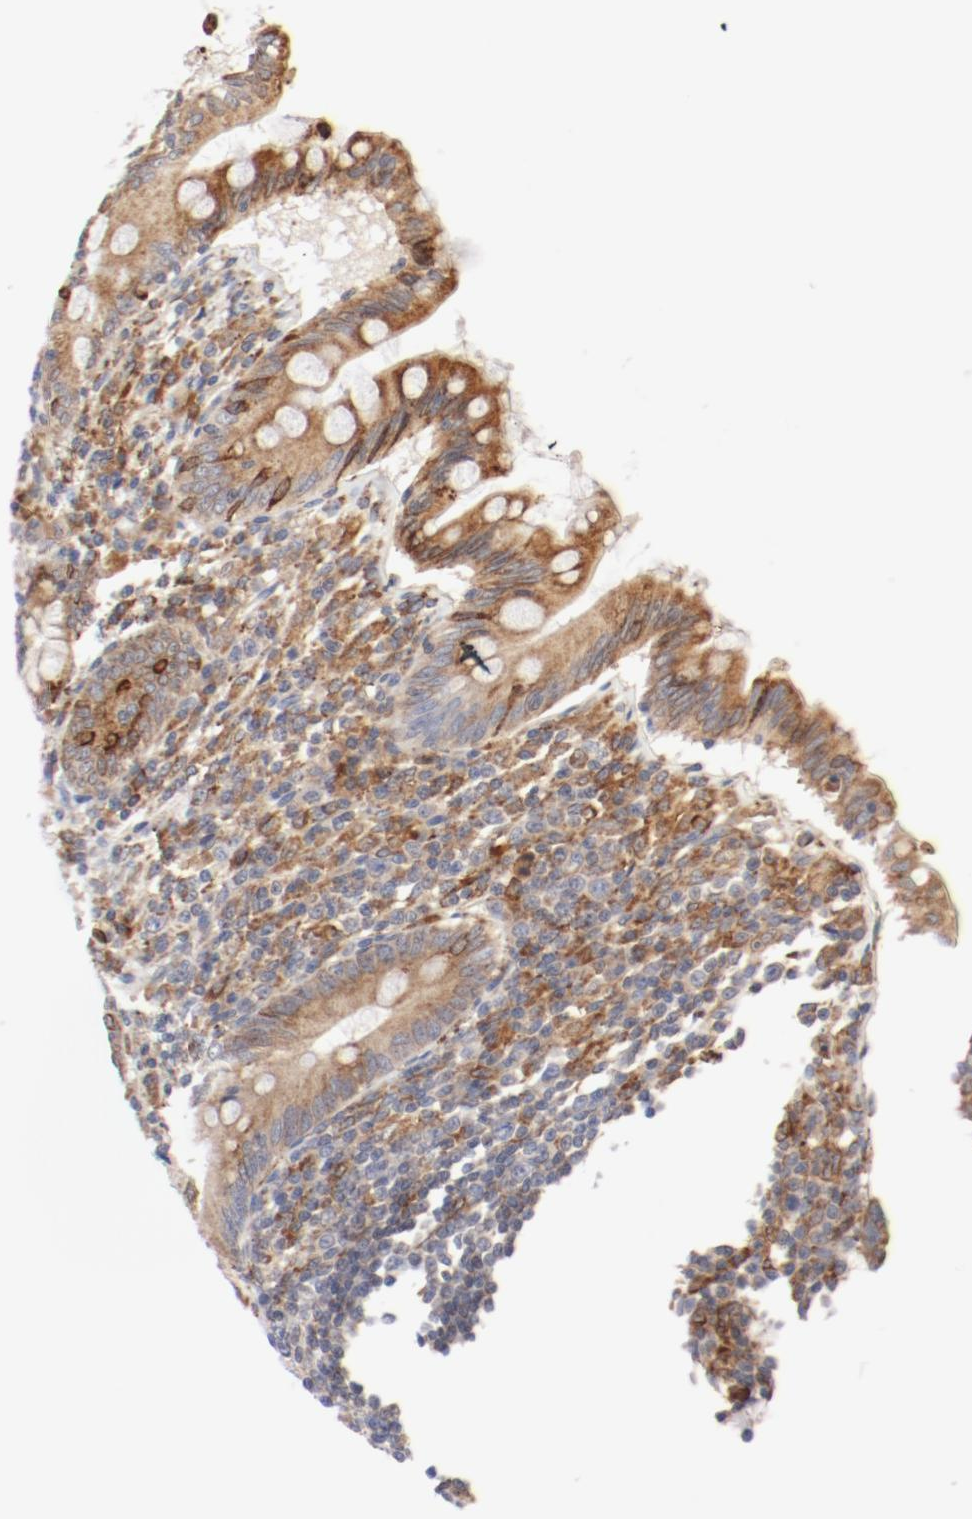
{"staining": {"intensity": "moderate", "quantity": ">75%", "location": "cytoplasmic/membranous"}, "tissue": "appendix", "cell_type": "Glandular cells", "image_type": "normal", "snomed": [{"axis": "morphology", "description": "Normal tissue, NOS"}, {"axis": "topography", "description": "Appendix"}], "caption": "Brown immunohistochemical staining in normal human appendix displays moderate cytoplasmic/membranous expression in approximately >75% of glandular cells.", "gene": "PDPK1", "patient": {"sex": "female", "age": 66}}